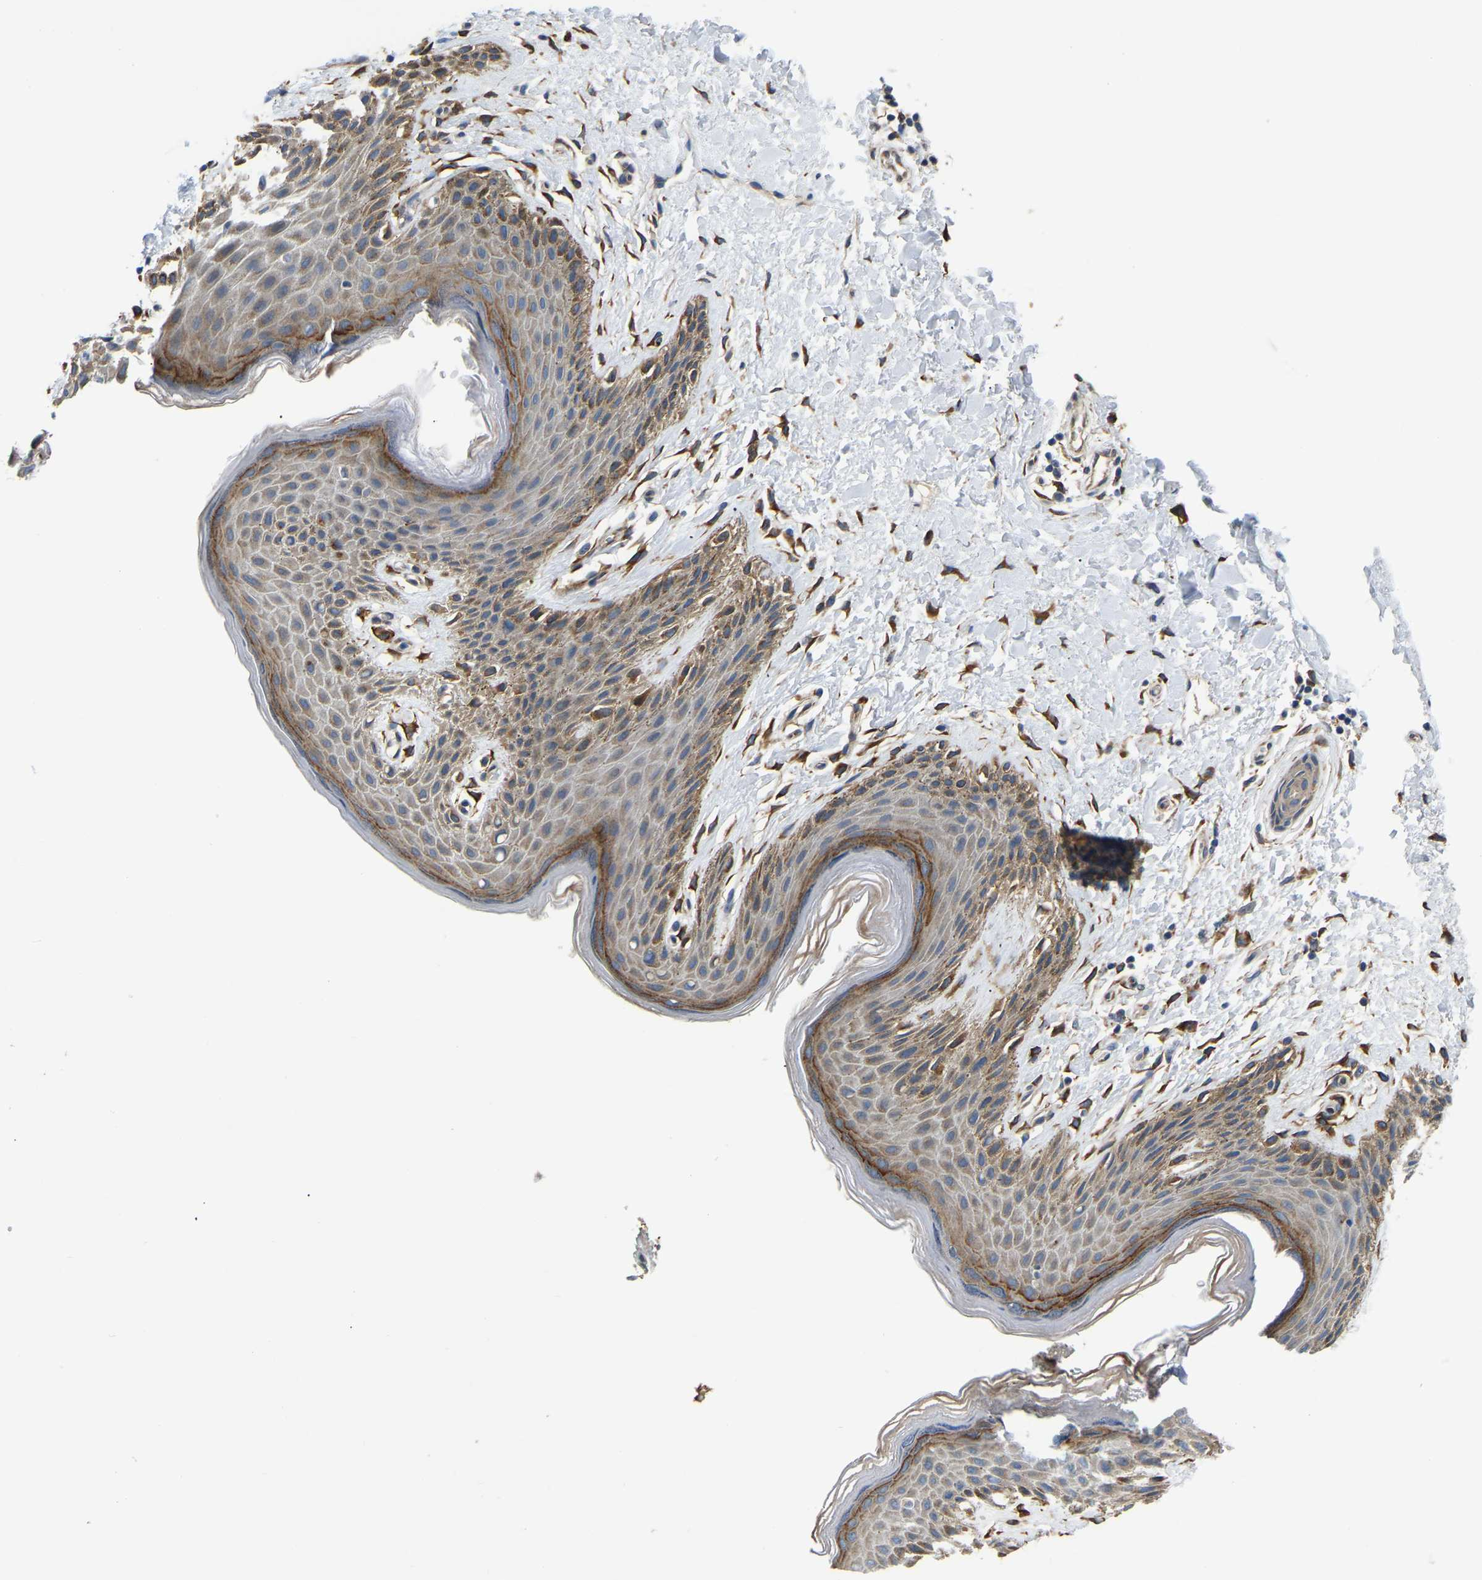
{"staining": {"intensity": "moderate", "quantity": ">75%", "location": "cytoplasmic/membranous"}, "tissue": "skin", "cell_type": "Epidermal cells", "image_type": "normal", "snomed": [{"axis": "morphology", "description": "Normal tissue, NOS"}, {"axis": "topography", "description": "Anal"}], "caption": "Immunohistochemical staining of normal human skin shows medium levels of moderate cytoplasmic/membranous positivity in approximately >75% of epidermal cells. (DAB IHC, brown staining for protein, blue staining for nuclei).", "gene": "ARL6IP5", "patient": {"sex": "male", "age": 44}}